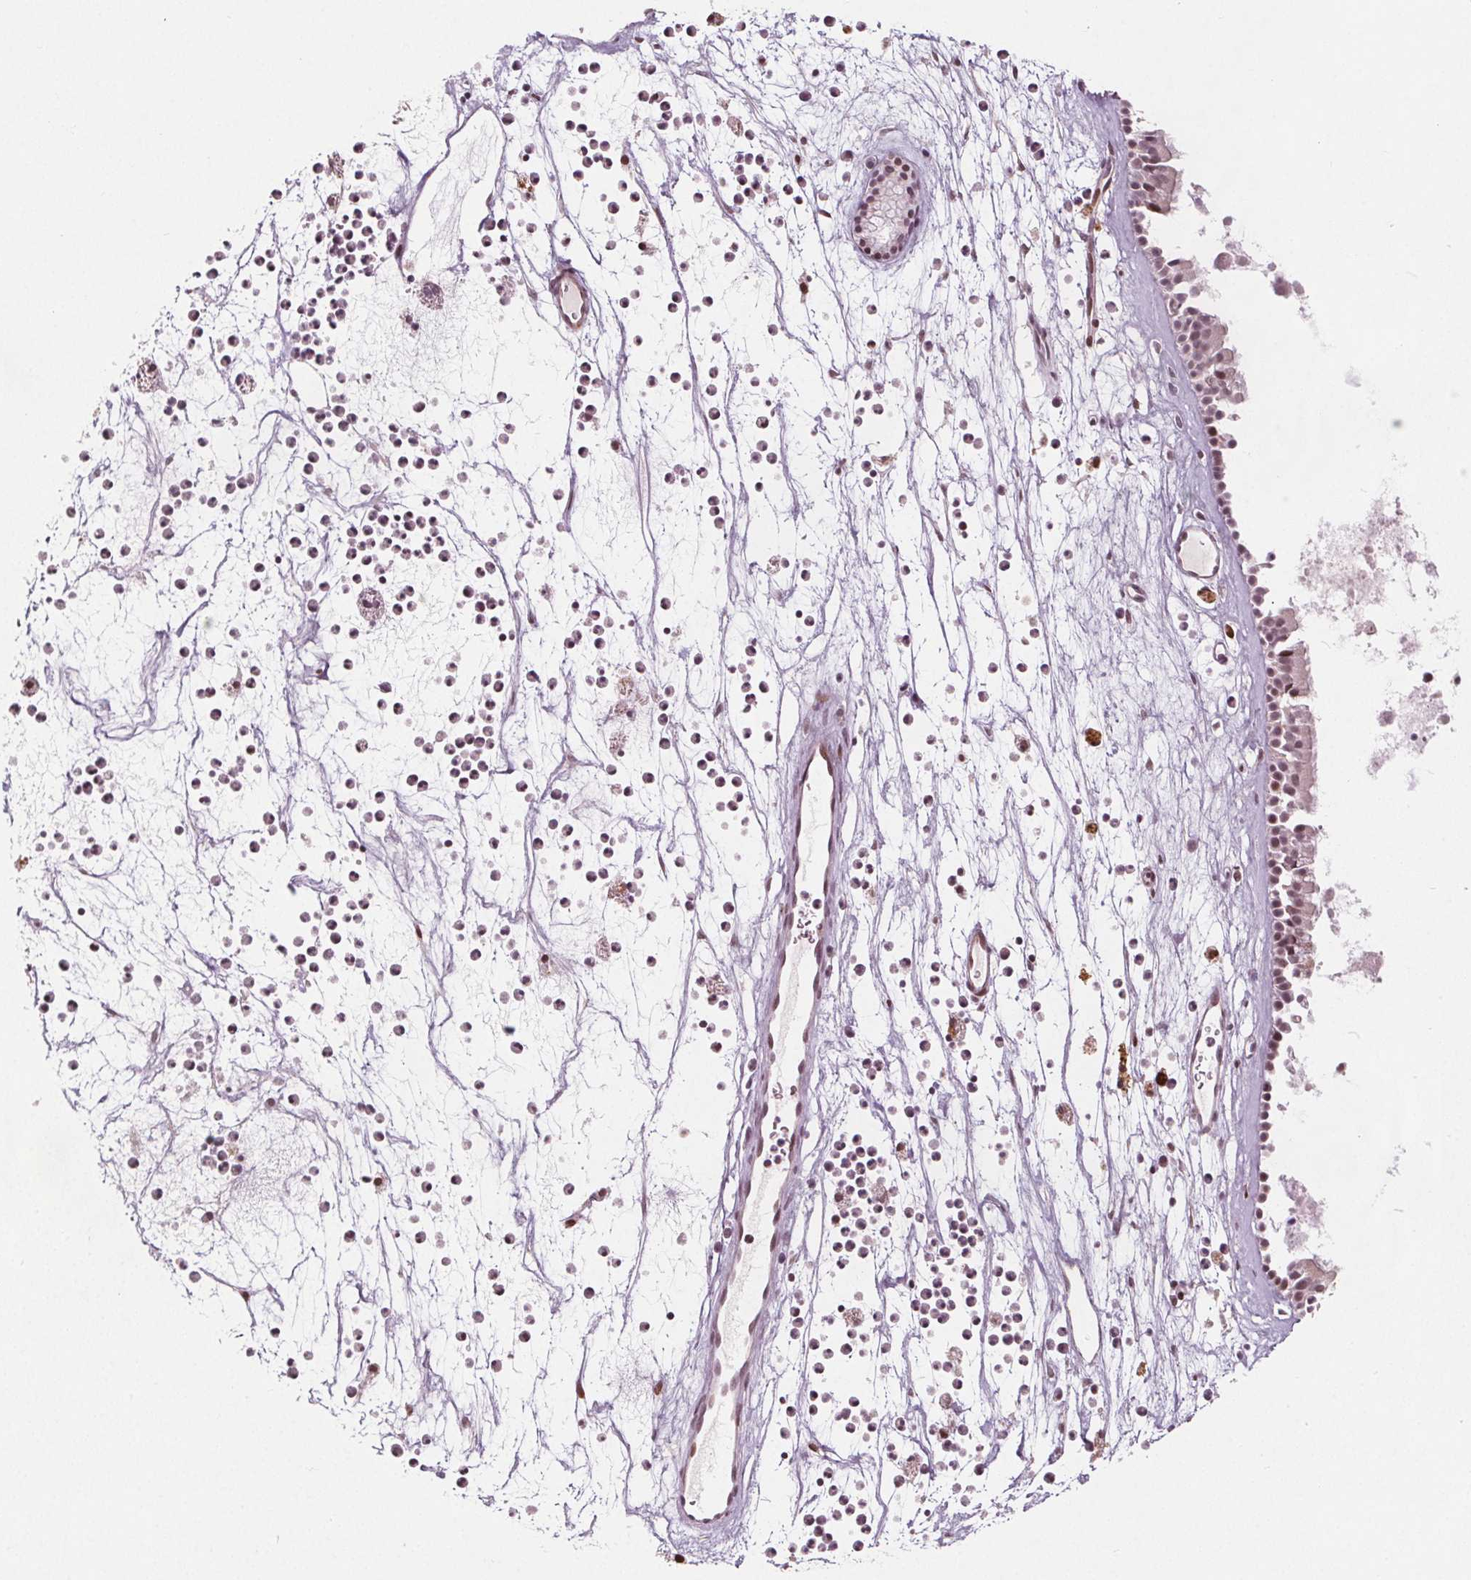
{"staining": {"intensity": "moderate", "quantity": ">75%", "location": "nuclear"}, "tissue": "nasopharynx", "cell_type": "Respiratory epithelial cells", "image_type": "normal", "snomed": [{"axis": "morphology", "description": "Normal tissue, NOS"}, {"axis": "topography", "description": "Nasopharynx"}], "caption": "Protein analysis of benign nasopharynx reveals moderate nuclear positivity in approximately >75% of respiratory epithelial cells. The staining is performed using DAB (3,3'-diaminobenzidine) brown chromogen to label protein expression. The nuclei are counter-stained blue using hematoxylin.", "gene": "TAF6L", "patient": {"sex": "female", "age": 52}}